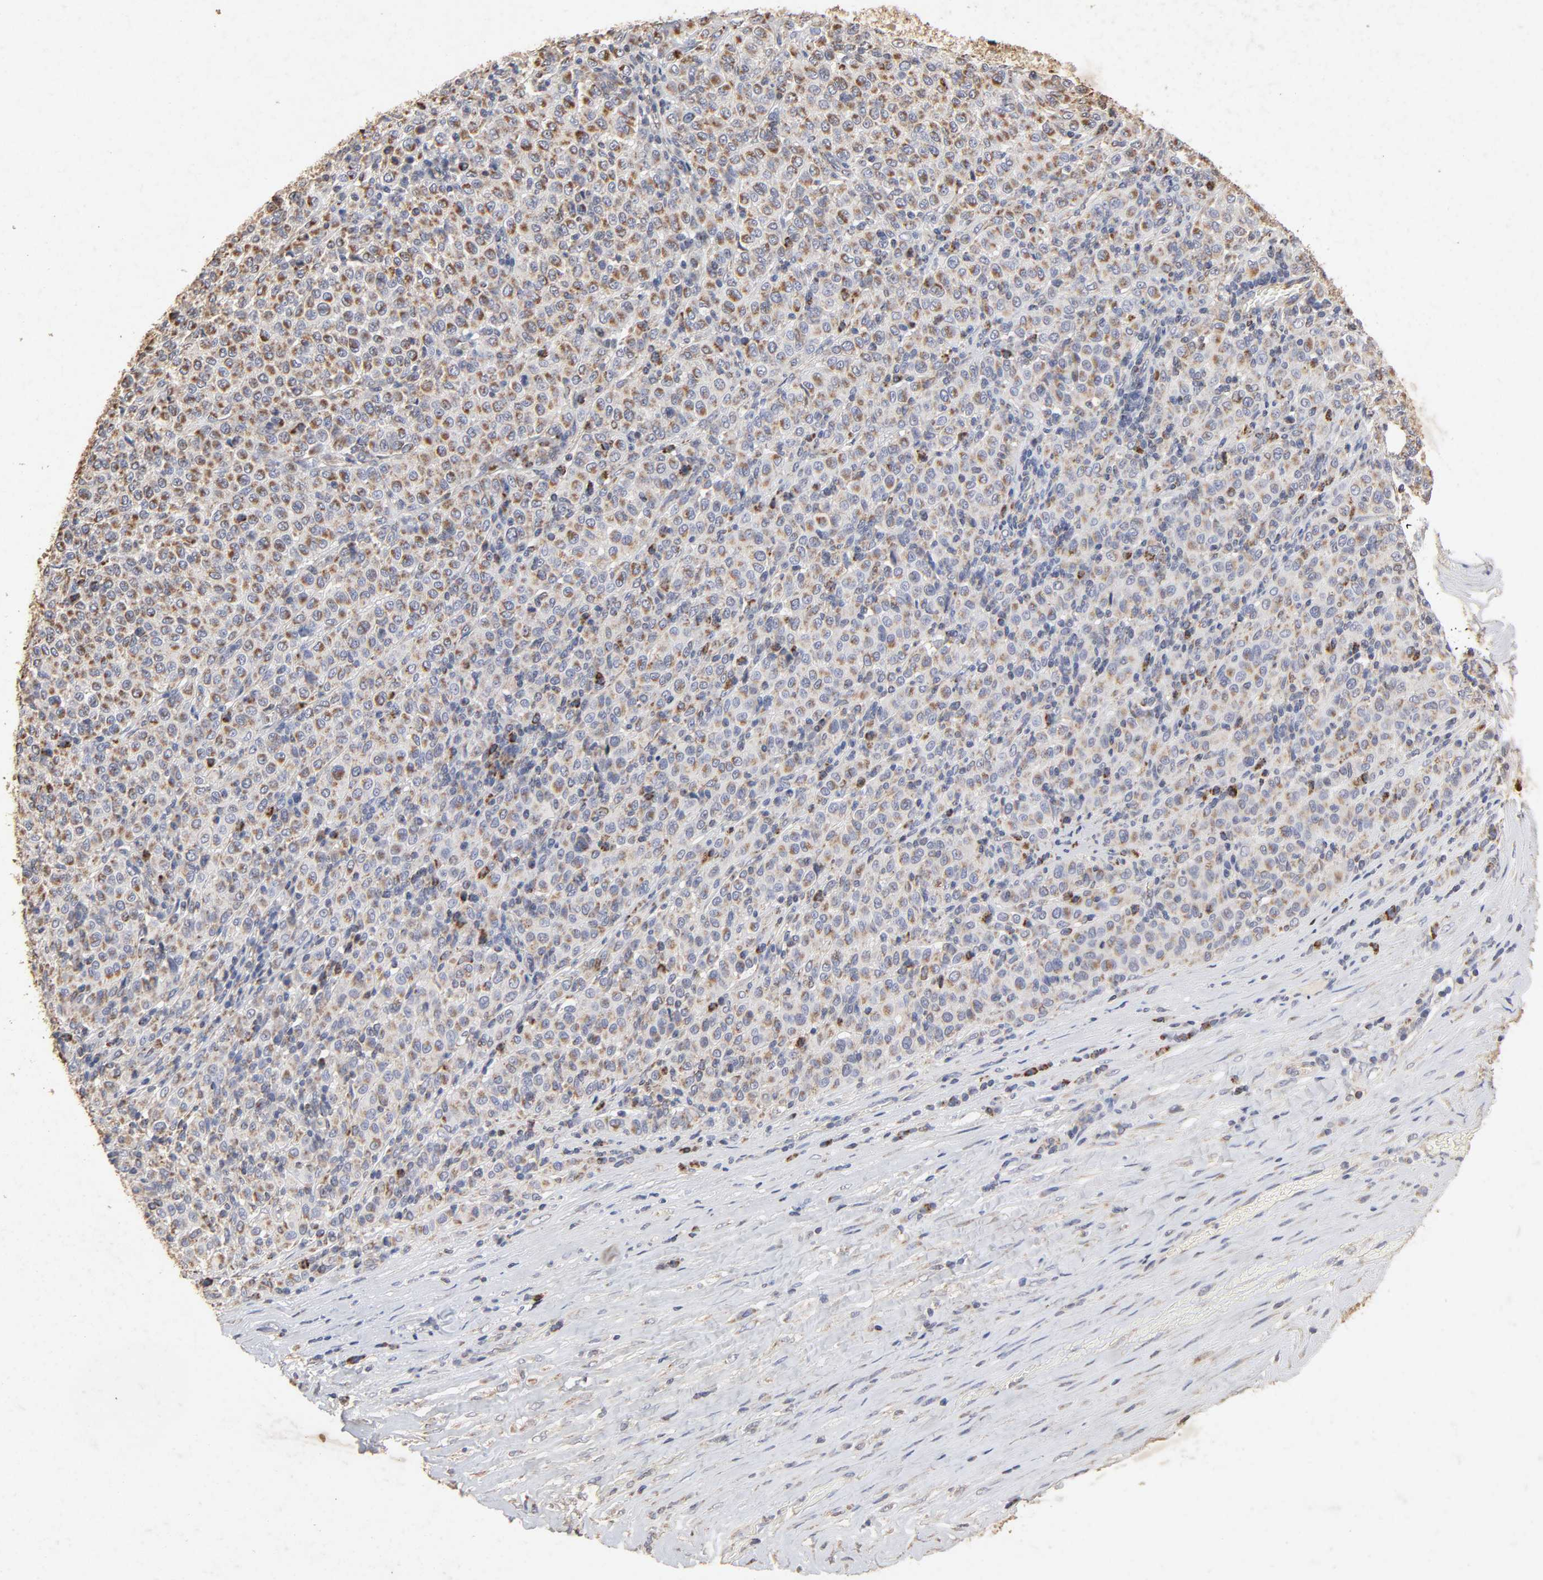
{"staining": {"intensity": "strong", "quantity": ">75%", "location": "cytoplasmic/membranous"}, "tissue": "melanoma", "cell_type": "Tumor cells", "image_type": "cancer", "snomed": [{"axis": "morphology", "description": "Malignant melanoma, Metastatic site"}, {"axis": "topography", "description": "Pancreas"}], "caption": "A histopathology image of melanoma stained for a protein demonstrates strong cytoplasmic/membranous brown staining in tumor cells.", "gene": "CYCS", "patient": {"sex": "female", "age": 30}}